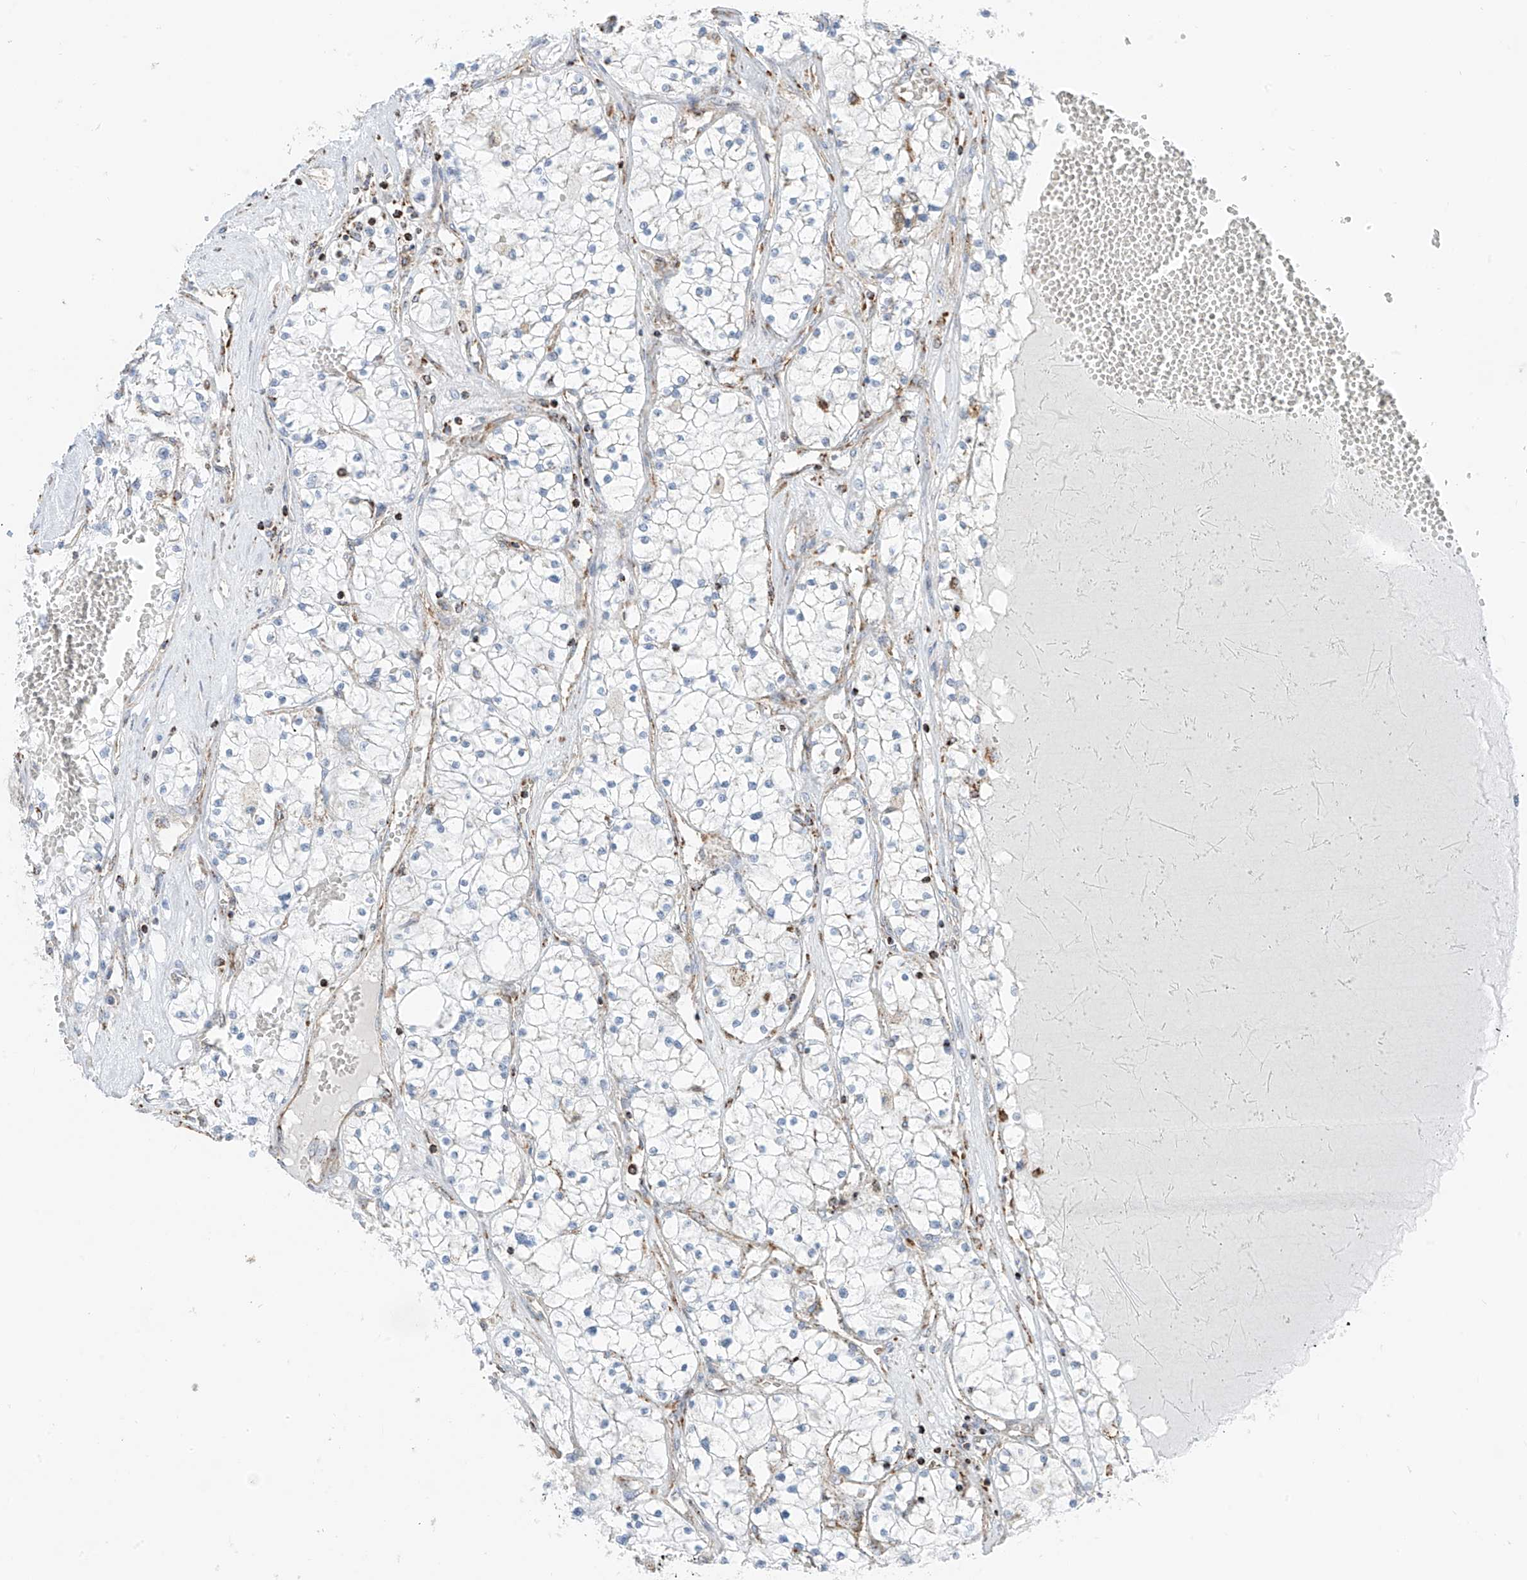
{"staining": {"intensity": "negative", "quantity": "none", "location": "none"}, "tissue": "renal cancer", "cell_type": "Tumor cells", "image_type": "cancer", "snomed": [{"axis": "morphology", "description": "Normal tissue, NOS"}, {"axis": "morphology", "description": "Adenocarcinoma, NOS"}, {"axis": "topography", "description": "Kidney"}], "caption": "Tumor cells are negative for brown protein staining in adenocarcinoma (renal).", "gene": "ETHE1", "patient": {"sex": "male", "age": 68}}